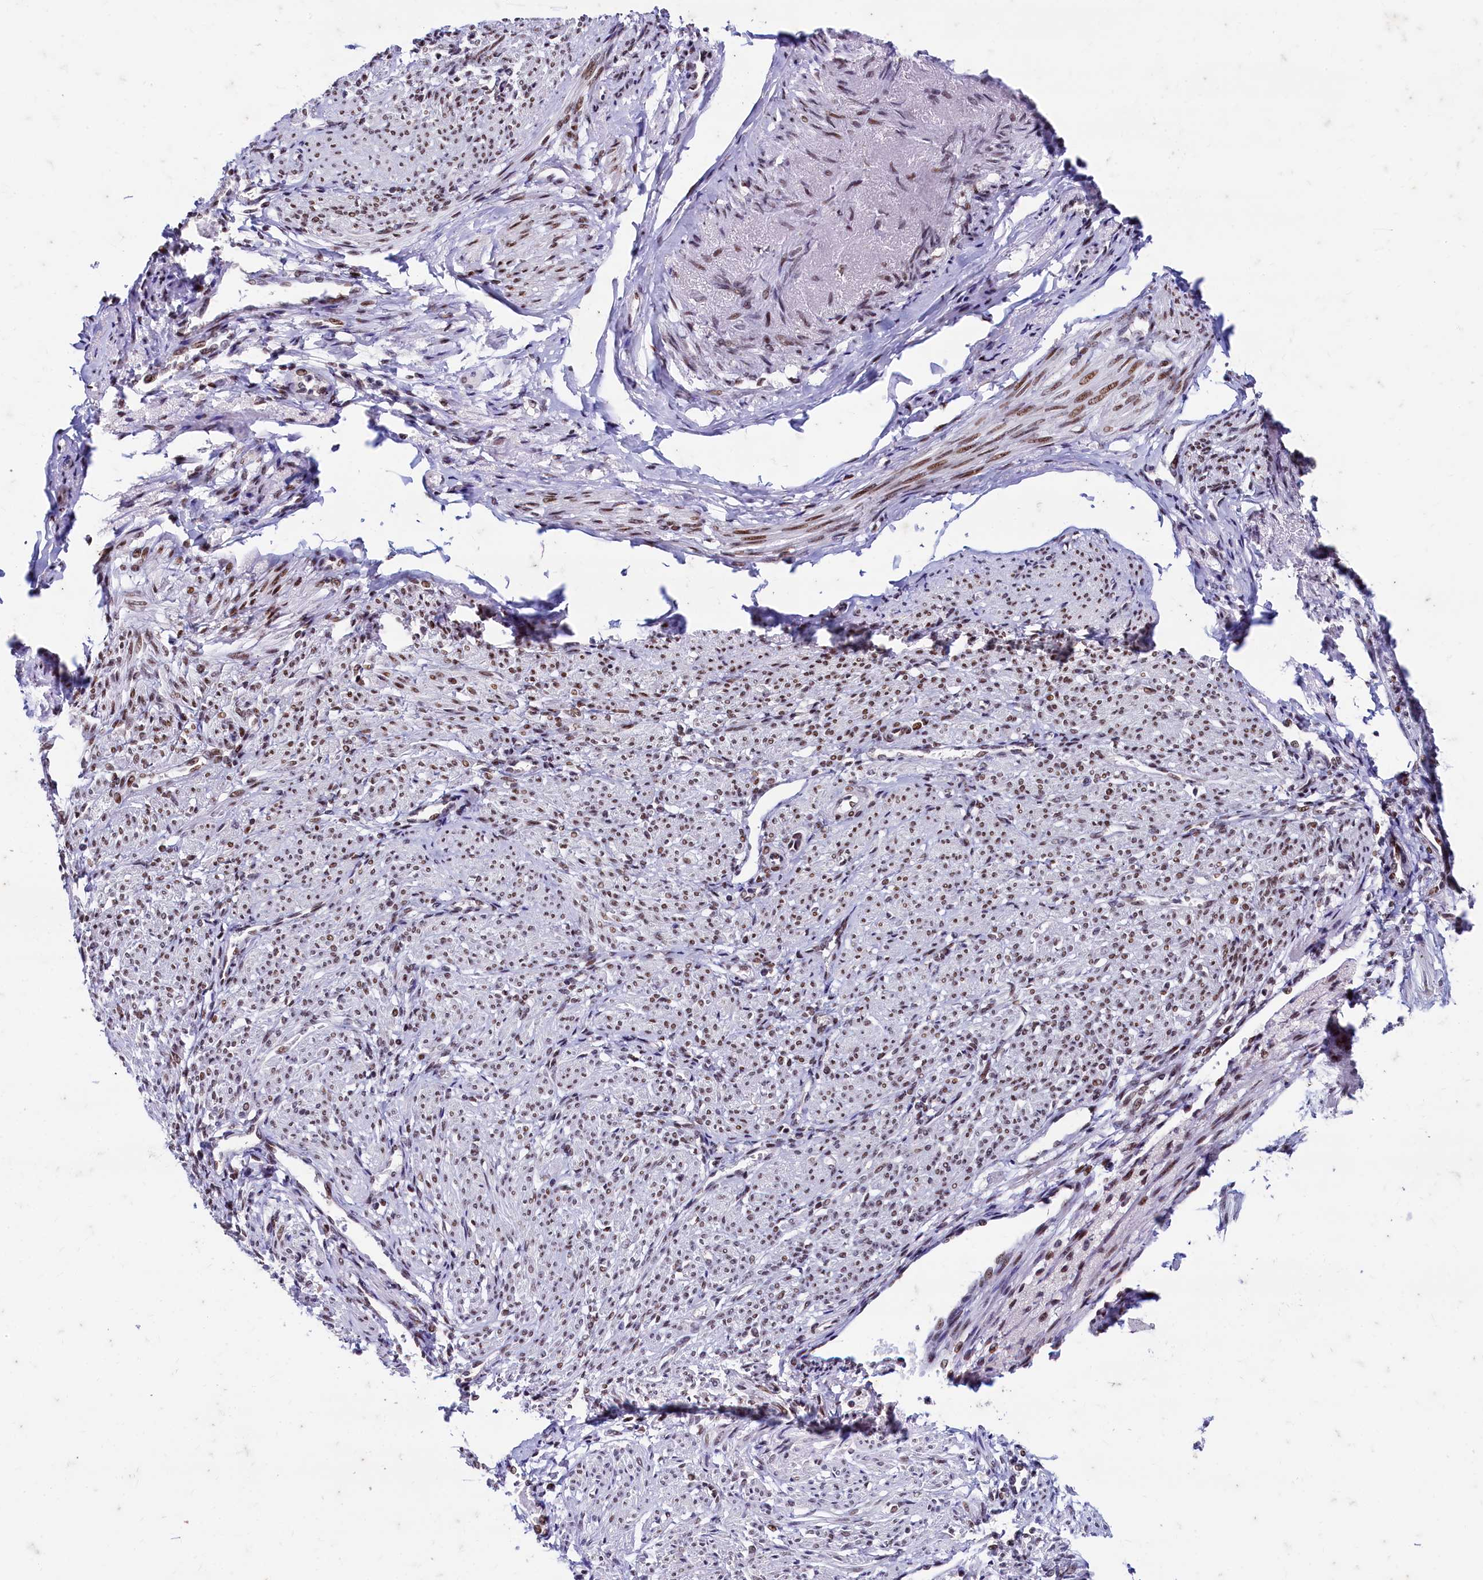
{"staining": {"intensity": "moderate", "quantity": ">75%", "location": "nuclear"}, "tissue": "smooth muscle", "cell_type": "Smooth muscle cells", "image_type": "normal", "snomed": [{"axis": "morphology", "description": "Normal tissue, NOS"}, {"axis": "topography", "description": "Smooth muscle"}], "caption": "Immunohistochemistry (IHC) photomicrograph of normal smooth muscle: human smooth muscle stained using IHC demonstrates medium levels of moderate protein expression localized specifically in the nuclear of smooth muscle cells, appearing as a nuclear brown color.", "gene": "CPSF7", "patient": {"sex": "female", "age": 39}}